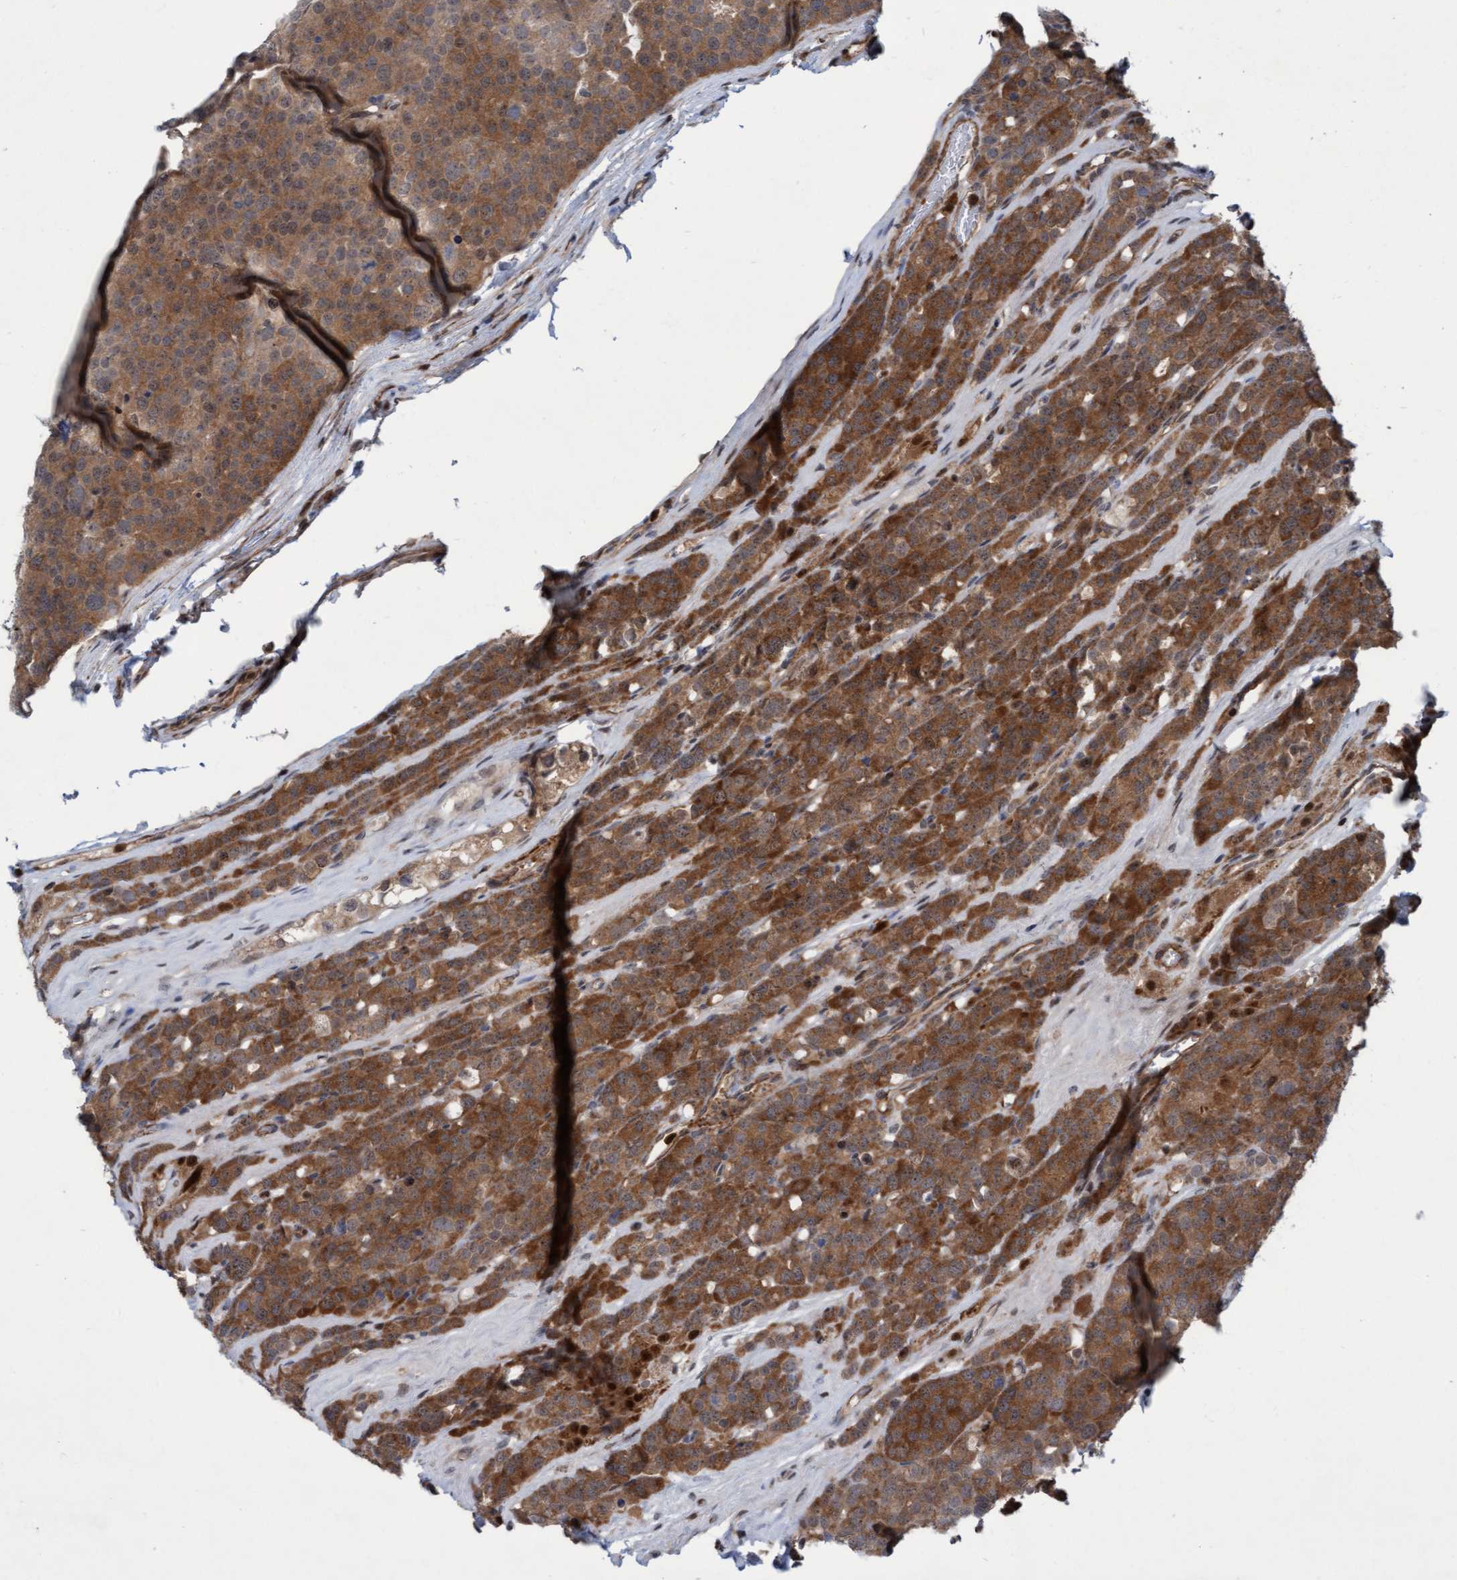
{"staining": {"intensity": "moderate", "quantity": ">75%", "location": "cytoplasmic/membranous"}, "tissue": "testis cancer", "cell_type": "Tumor cells", "image_type": "cancer", "snomed": [{"axis": "morphology", "description": "Seminoma, NOS"}, {"axis": "topography", "description": "Testis"}], "caption": "This micrograph displays immunohistochemistry staining of testis seminoma, with medium moderate cytoplasmic/membranous expression in approximately >75% of tumor cells.", "gene": "RAP1GAP2", "patient": {"sex": "male", "age": 71}}